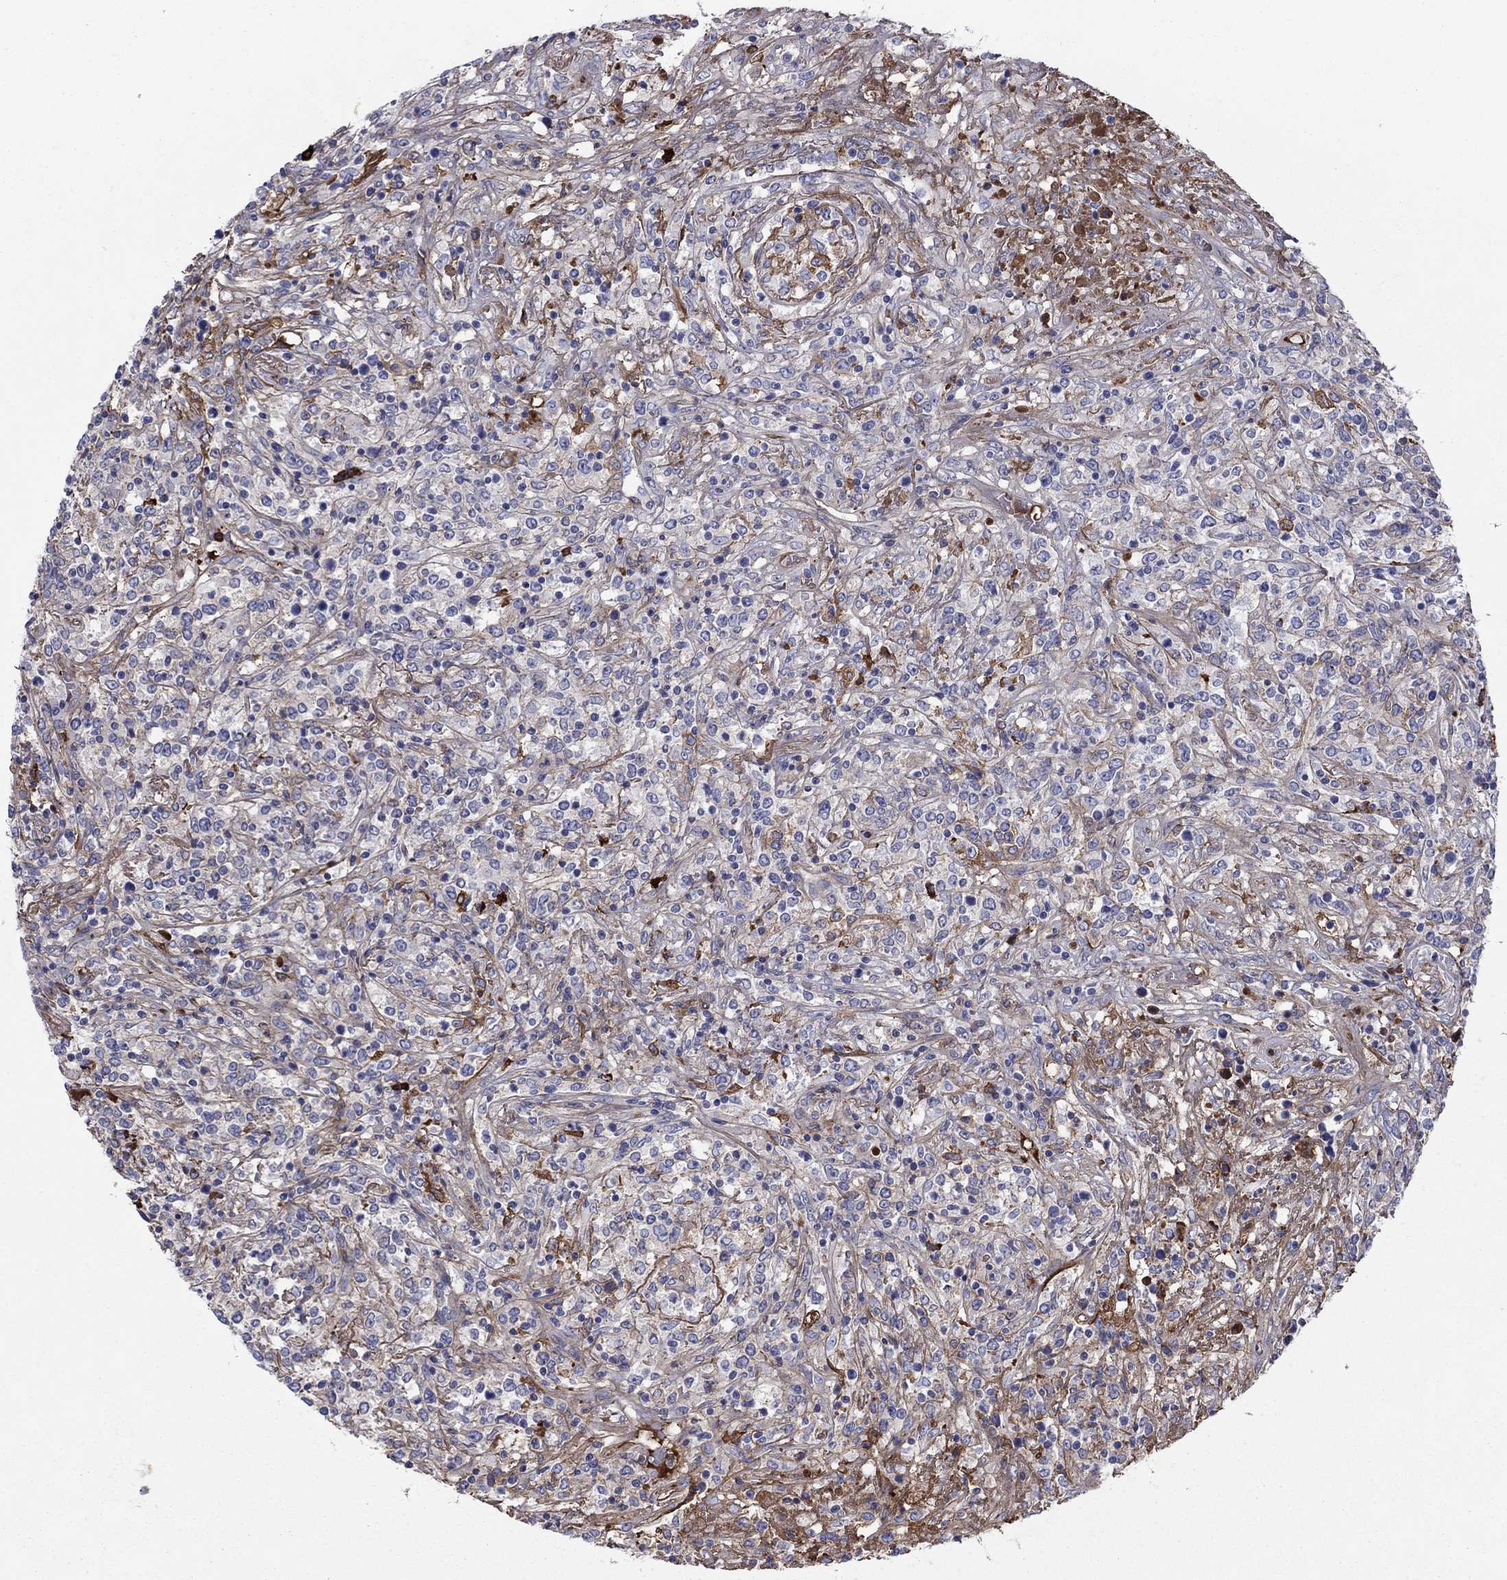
{"staining": {"intensity": "moderate", "quantity": "<25%", "location": "cytoplasmic/membranous"}, "tissue": "lymphoma", "cell_type": "Tumor cells", "image_type": "cancer", "snomed": [{"axis": "morphology", "description": "Malignant lymphoma, non-Hodgkin's type, High grade"}, {"axis": "topography", "description": "Lung"}], "caption": "Protein analysis of lymphoma tissue displays moderate cytoplasmic/membranous staining in approximately <25% of tumor cells. (DAB IHC, brown staining for protein, blue staining for nuclei).", "gene": "HPX", "patient": {"sex": "male", "age": 79}}